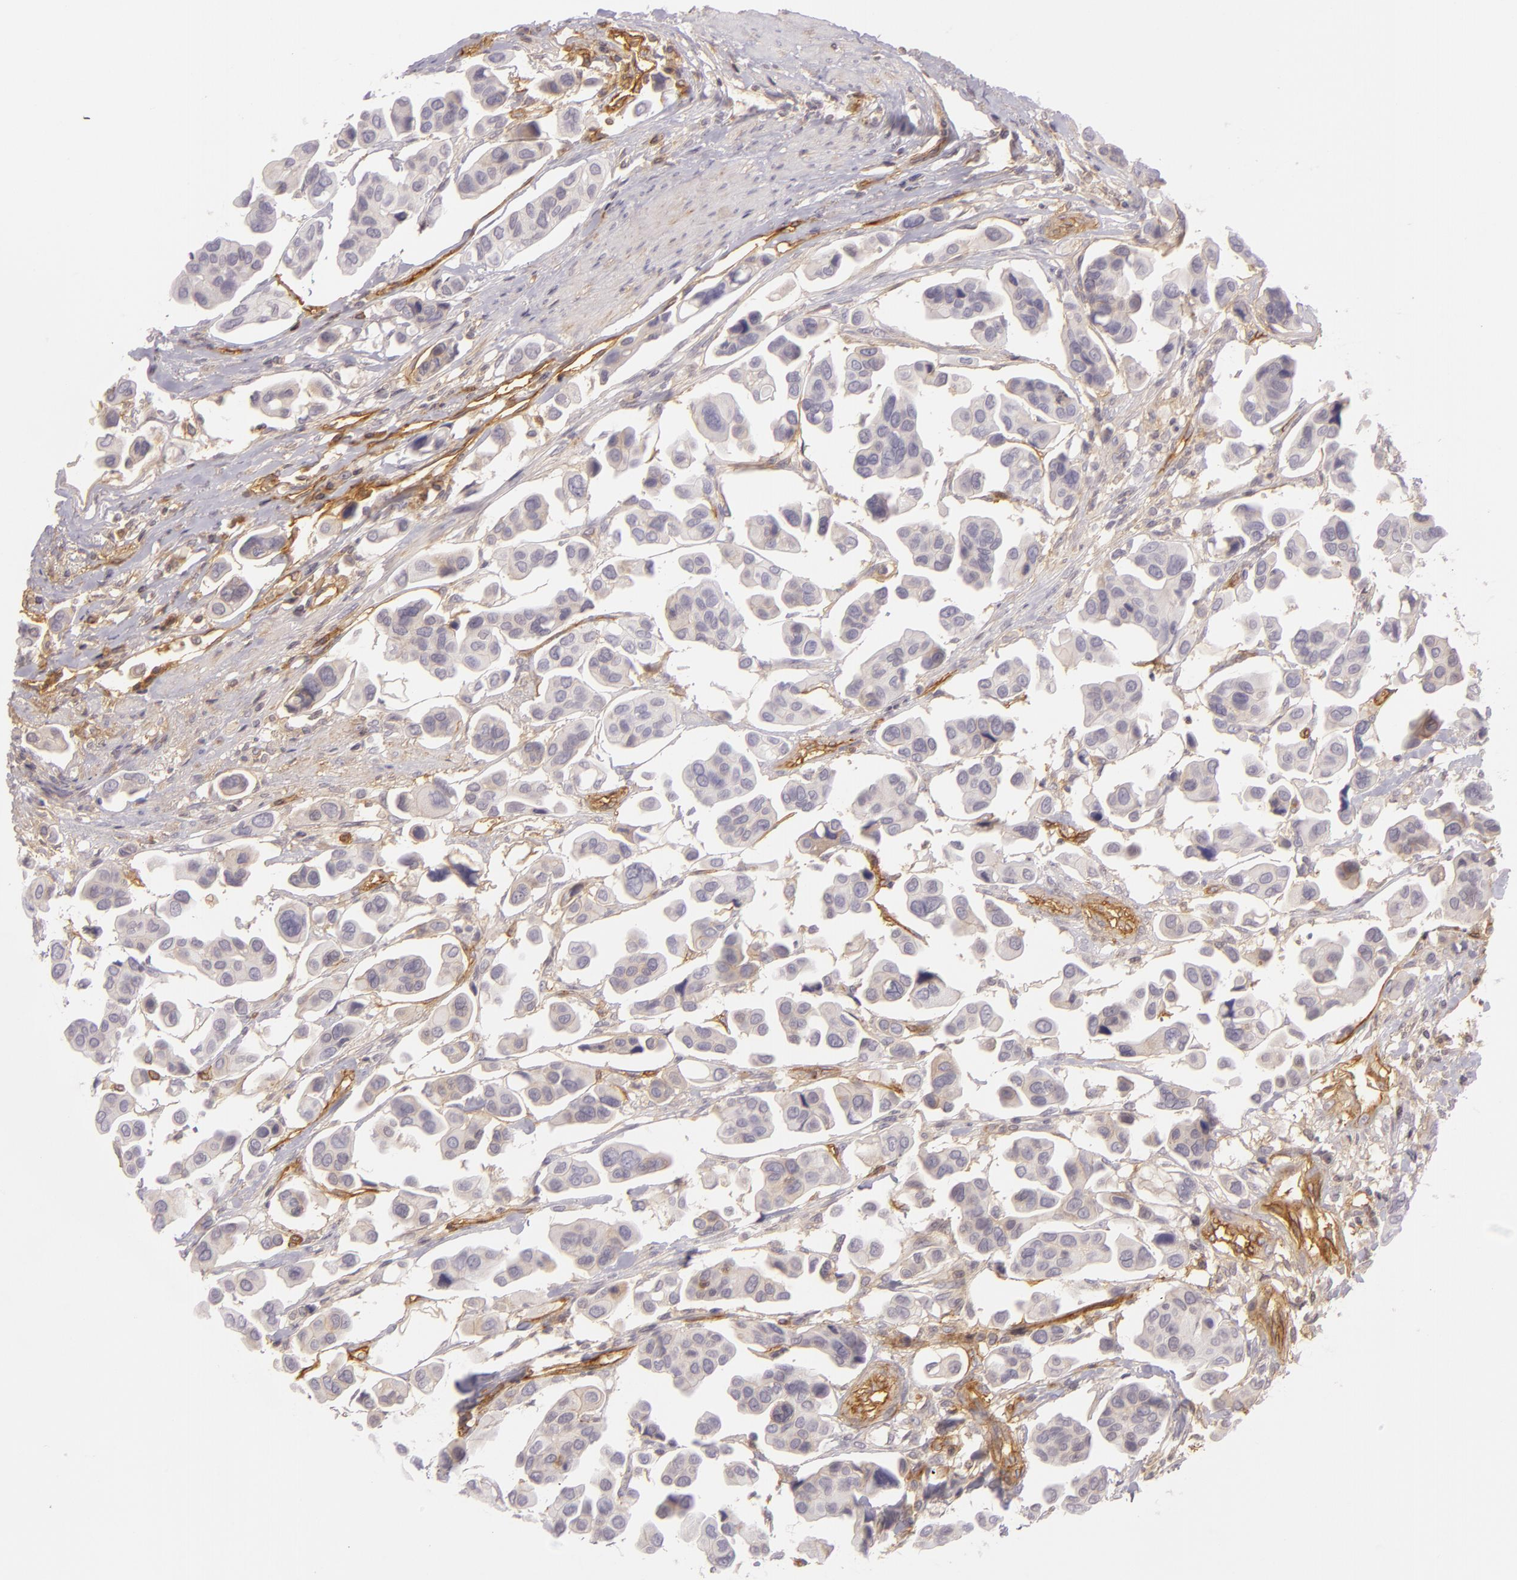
{"staining": {"intensity": "negative", "quantity": "none", "location": "none"}, "tissue": "urothelial cancer", "cell_type": "Tumor cells", "image_type": "cancer", "snomed": [{"axis": "morphology", "description": "Adenocarcinoma, NOS"}, {"axis": "topography", "description": "Urinary bladder"}], "caption": "Immunohistochemistry histopathology image of neoplastic tissue: adenocarcinoma stained with DAB (3,3'-diaminobenzidine) exhibits no significant protein positivity in tumor cells. Nuclei are stained in blue.", "gene": "CD59", "patient": {"sex": "male", "age": 61}}